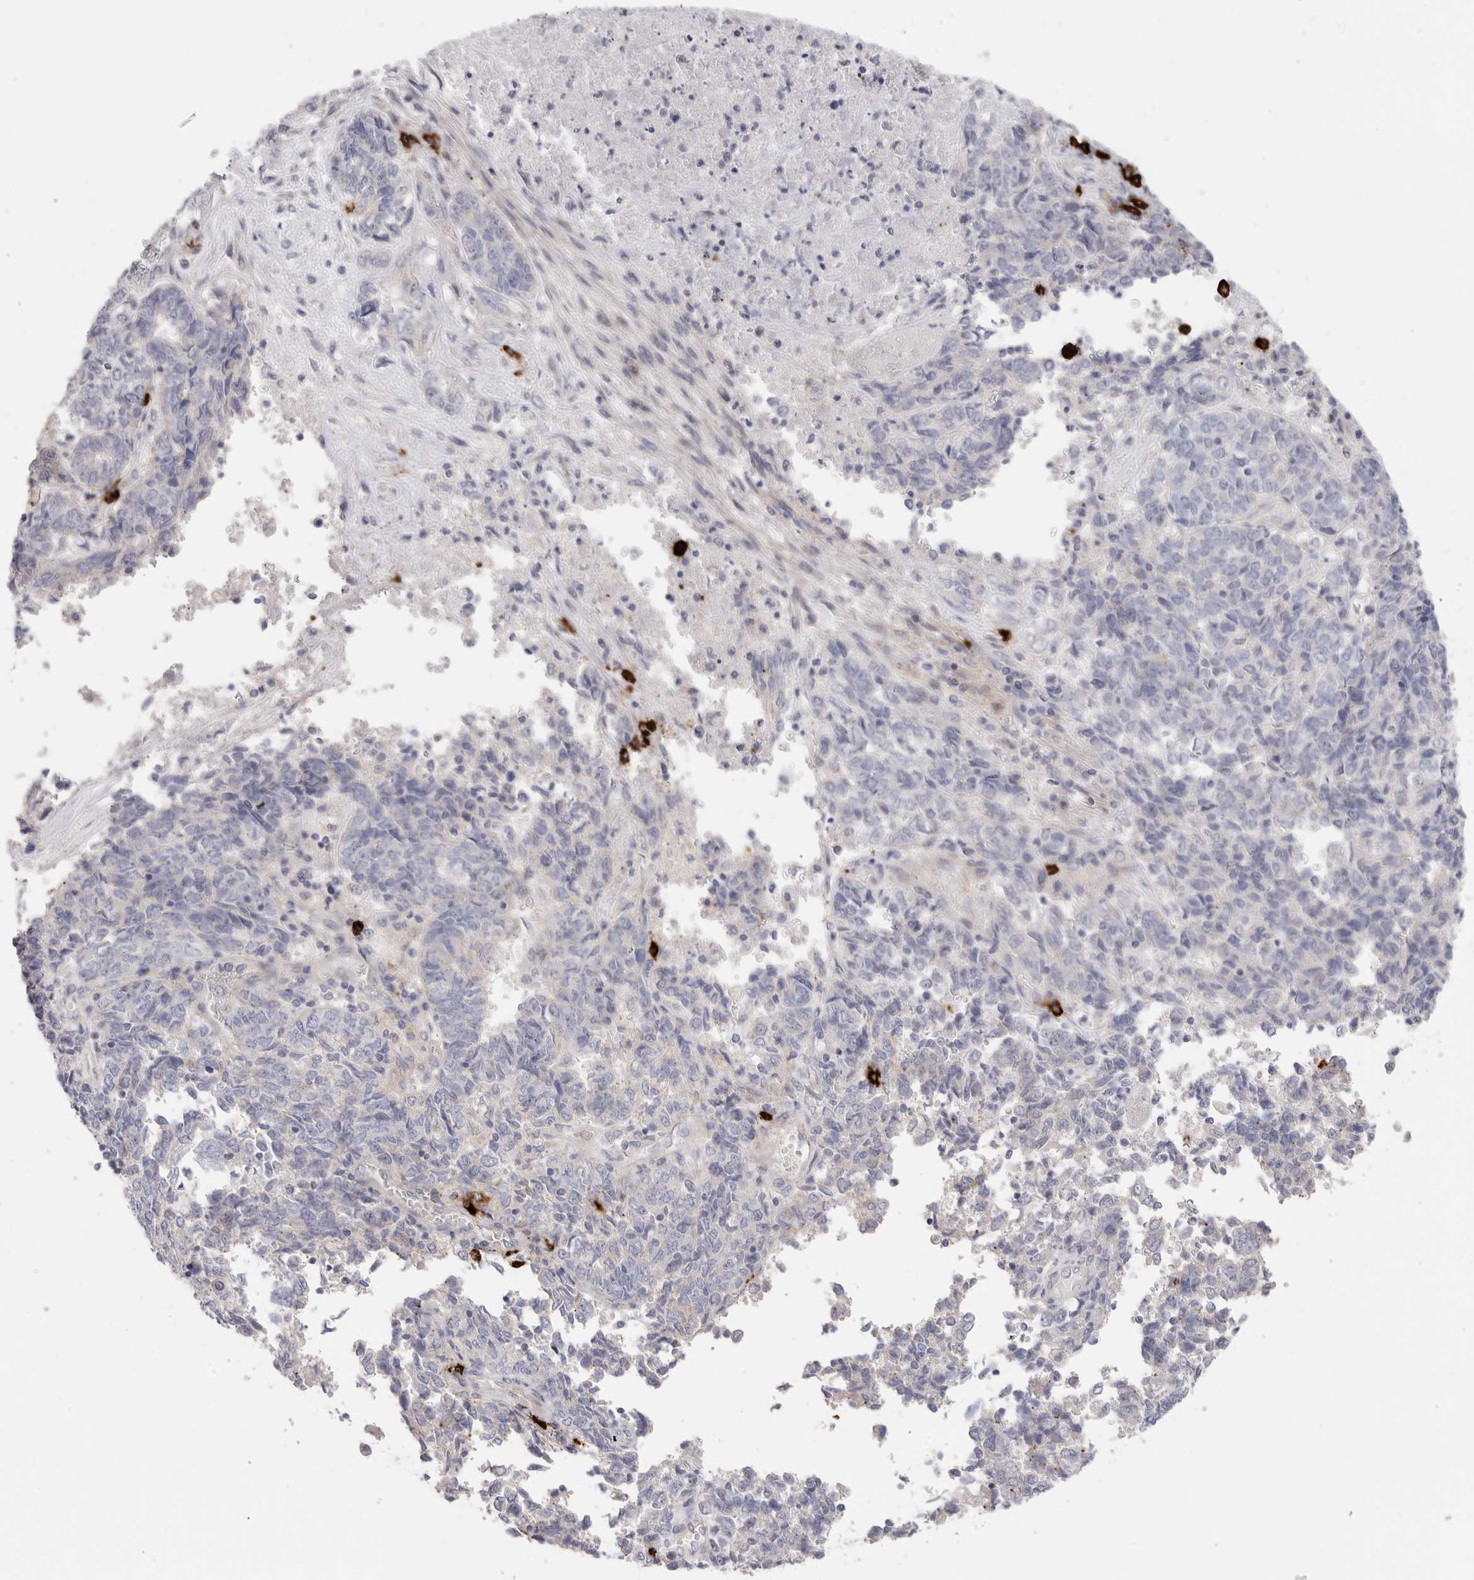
{"staining": {"intensity": "negative", "quantity": "none", "location": "none"}, "tissue": "endometrial cancer", "cell_type": "Tumor cells", "image_type": "cancer", "snomed": [{"axis": "morphology", "description": "Adenocarcinoma, NOS"}, {"axis": "topography", "description": "Endometrium"}], "caption": "This is an immunohistochemistry (IHC) image of human endometrial adenocarcinoma. There is no positivity in tumor cells.", "gene": "SPINK2", "patient": {"sex": "female", "age": 80}}